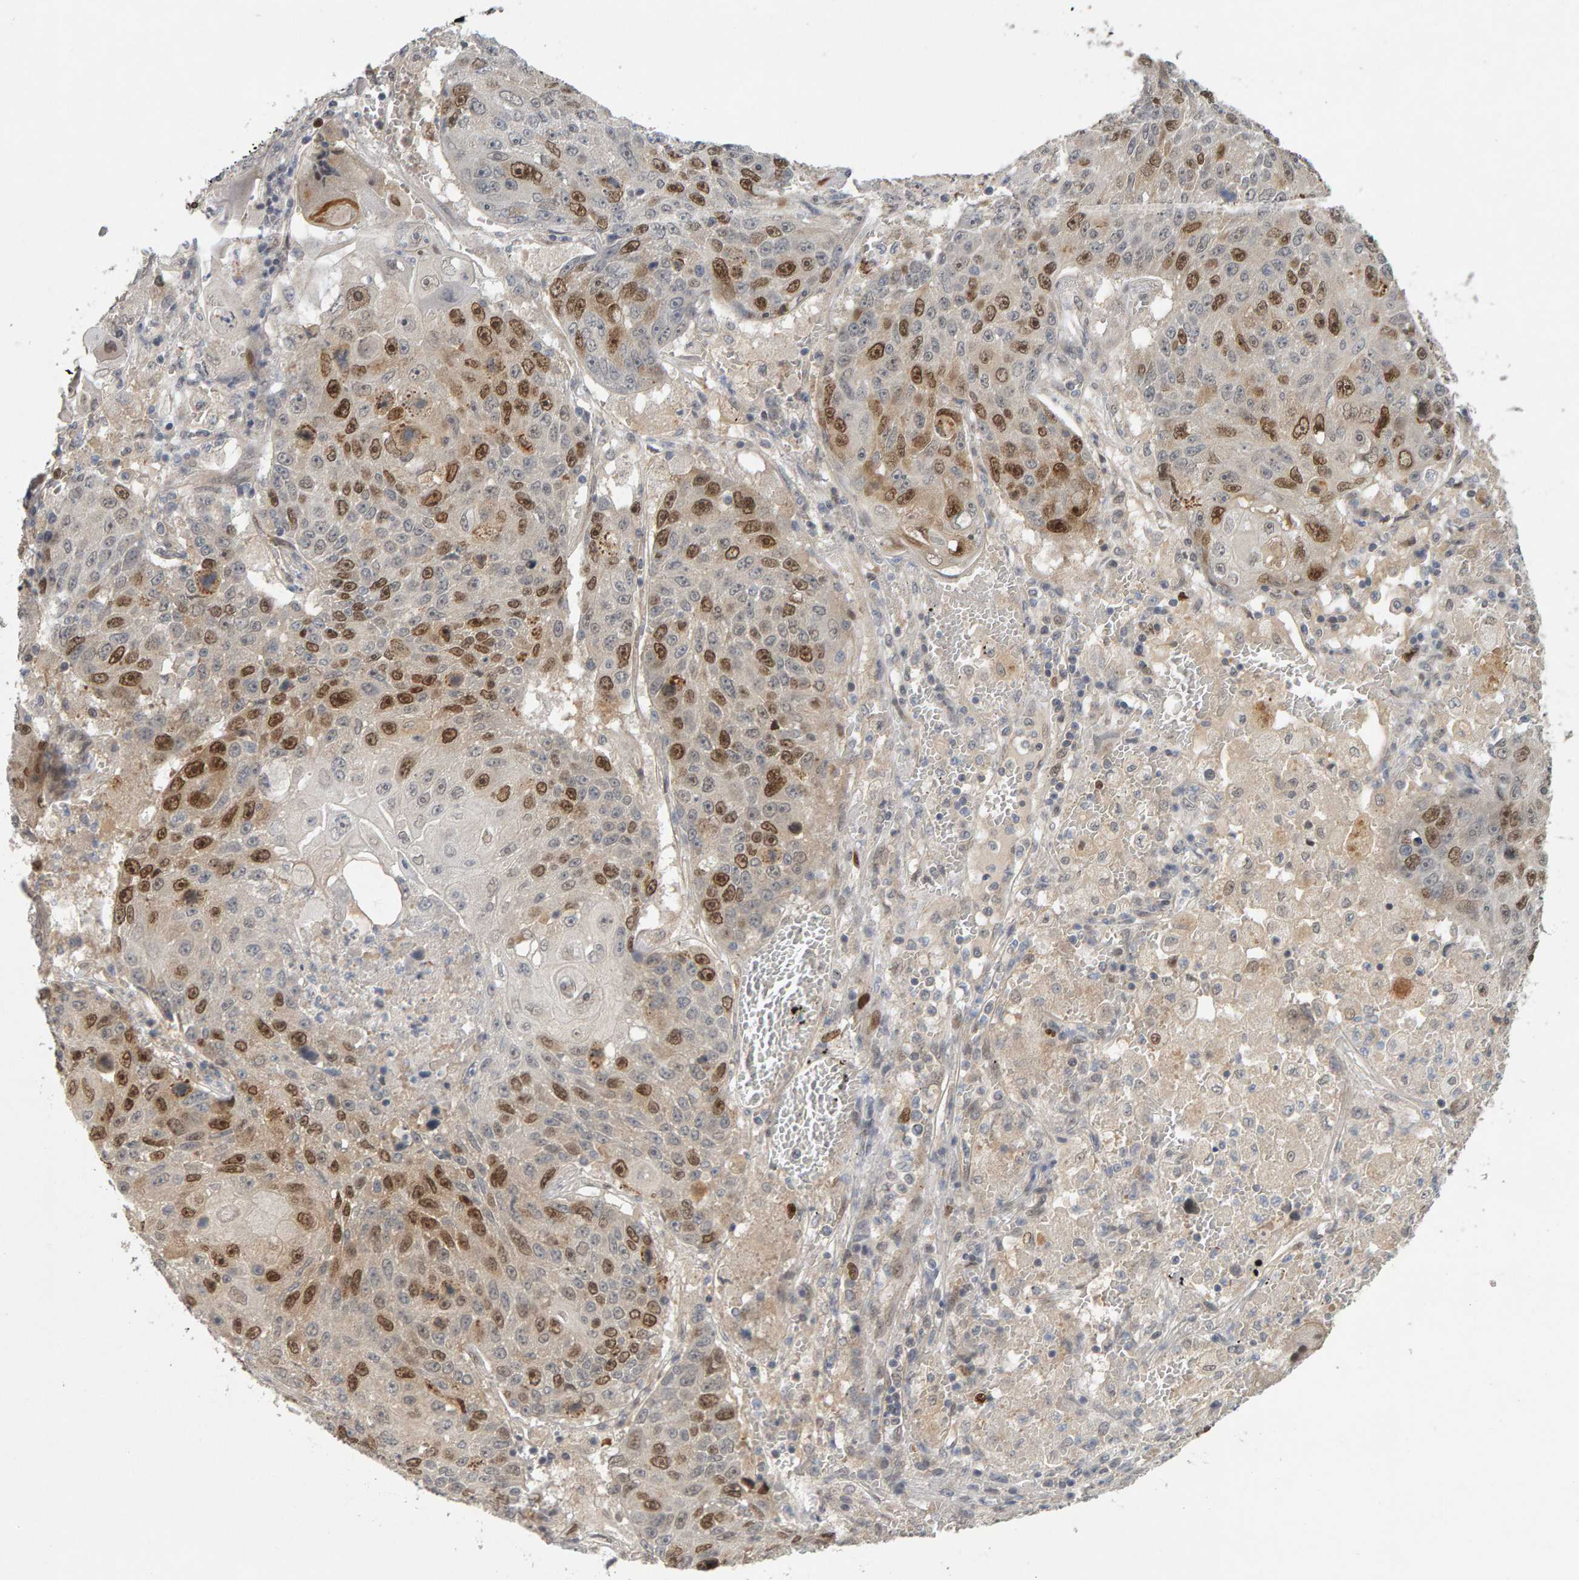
{"staining": {"intensity": "moderate", "quantity": ">75%", "location": "nuclear"}, "tissue": "lung cancer", "cell_type": "Tumor cells", "image_type": "cancer", "snomed": [{"axis": "morphology", "description": "Squamous cell carcinoma, NOS"}, {"axis": "topography", "description": "Lung"}], "caption": "Protein staining of lung cancer (squamous cell carcinoma) tissue exhibits moderate nuclear expression in approximately >75% of tumor cells.", "gene": "CDCA5", "patient": {"sex": "male", "age": 61}}